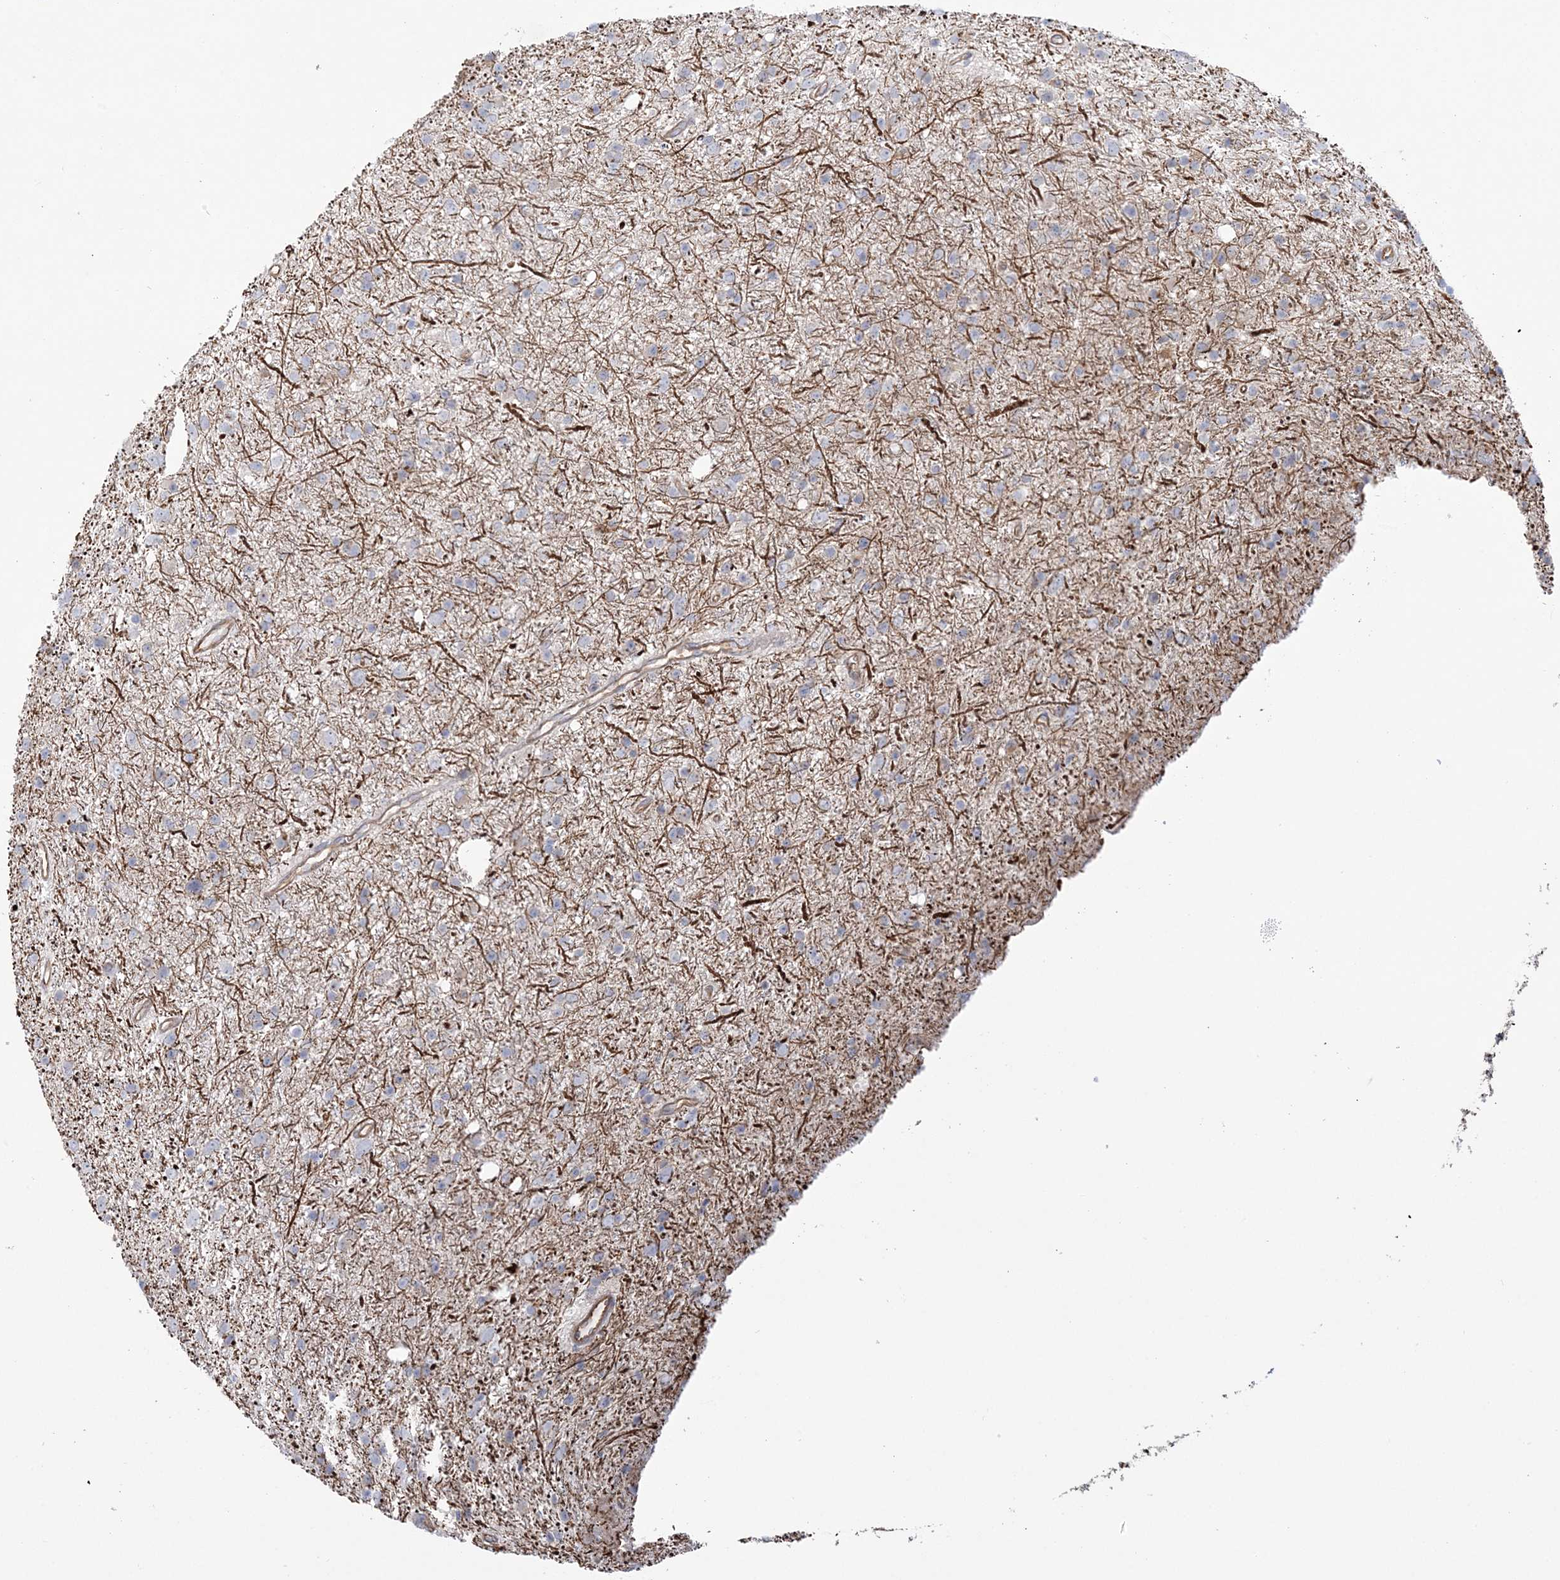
{"staining": {"intensity": "negative", "quantity": "none", "location": "none"}, "tissue": "glioma", "cell_type": "Tumor cells", "image_type": "cancer", "snomed": [{"axis": "morphology", "description": "Glioma, malignant, Low grade"}, {"axis": "topography", "description": "Cerebral cortex"}], "caption": "Glioma was stained to show a protein in brown. There is no significant expression in tumor cells.", "gene": "ZNF821", "patient": {"sex": "female", "age": 39}}